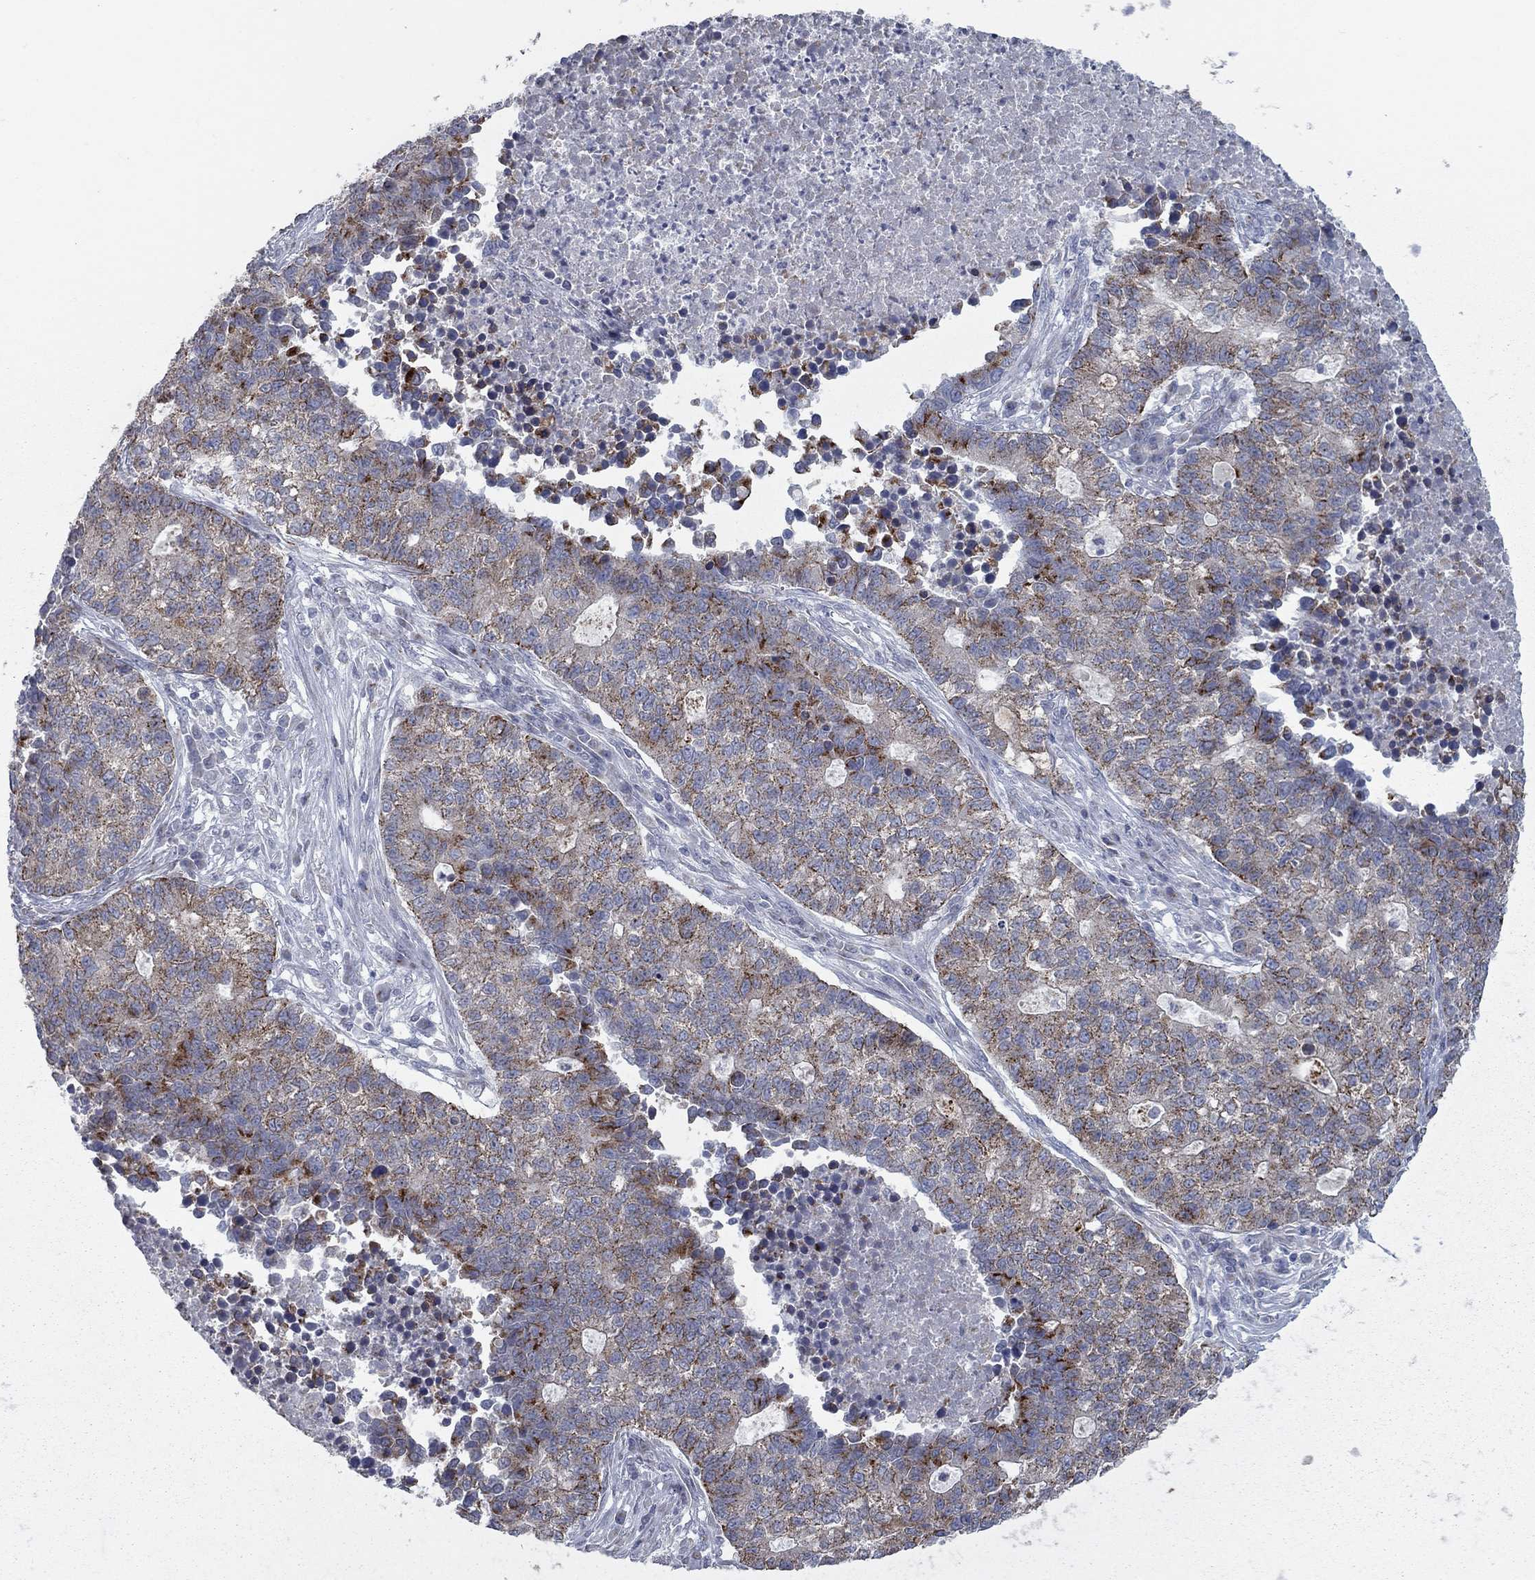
{"staining": {"intensity": "strong", "quantity": "25%-75%", "location": "cytoplasmic/membranous"}, "tissue": "lung cancer", "cell_type": "Tumor cells", "image_type": "cancer", "snomed": [{"axis": "morphology", "description": "Adenocarcinoma, NOS"}, {"axis": "topography", "description": "Lung"}], "caption": "Immunohistochemistry staining of lung cancer (adenocarcinoma), which exhibits high levels of strong cytoplasmic/membranous positivity in approximately 25%-75% of tumor cells indicating strong cytoplasmic/membranous protein positivity. The staining was performed using DAB (3,3'-diaminobenzidine) (brown) for protein detection and nuclei were counterstained in hematoxylin (blue).", "gene": "KIAA0319L", "patient": {"sex": "male", "age": 57}}